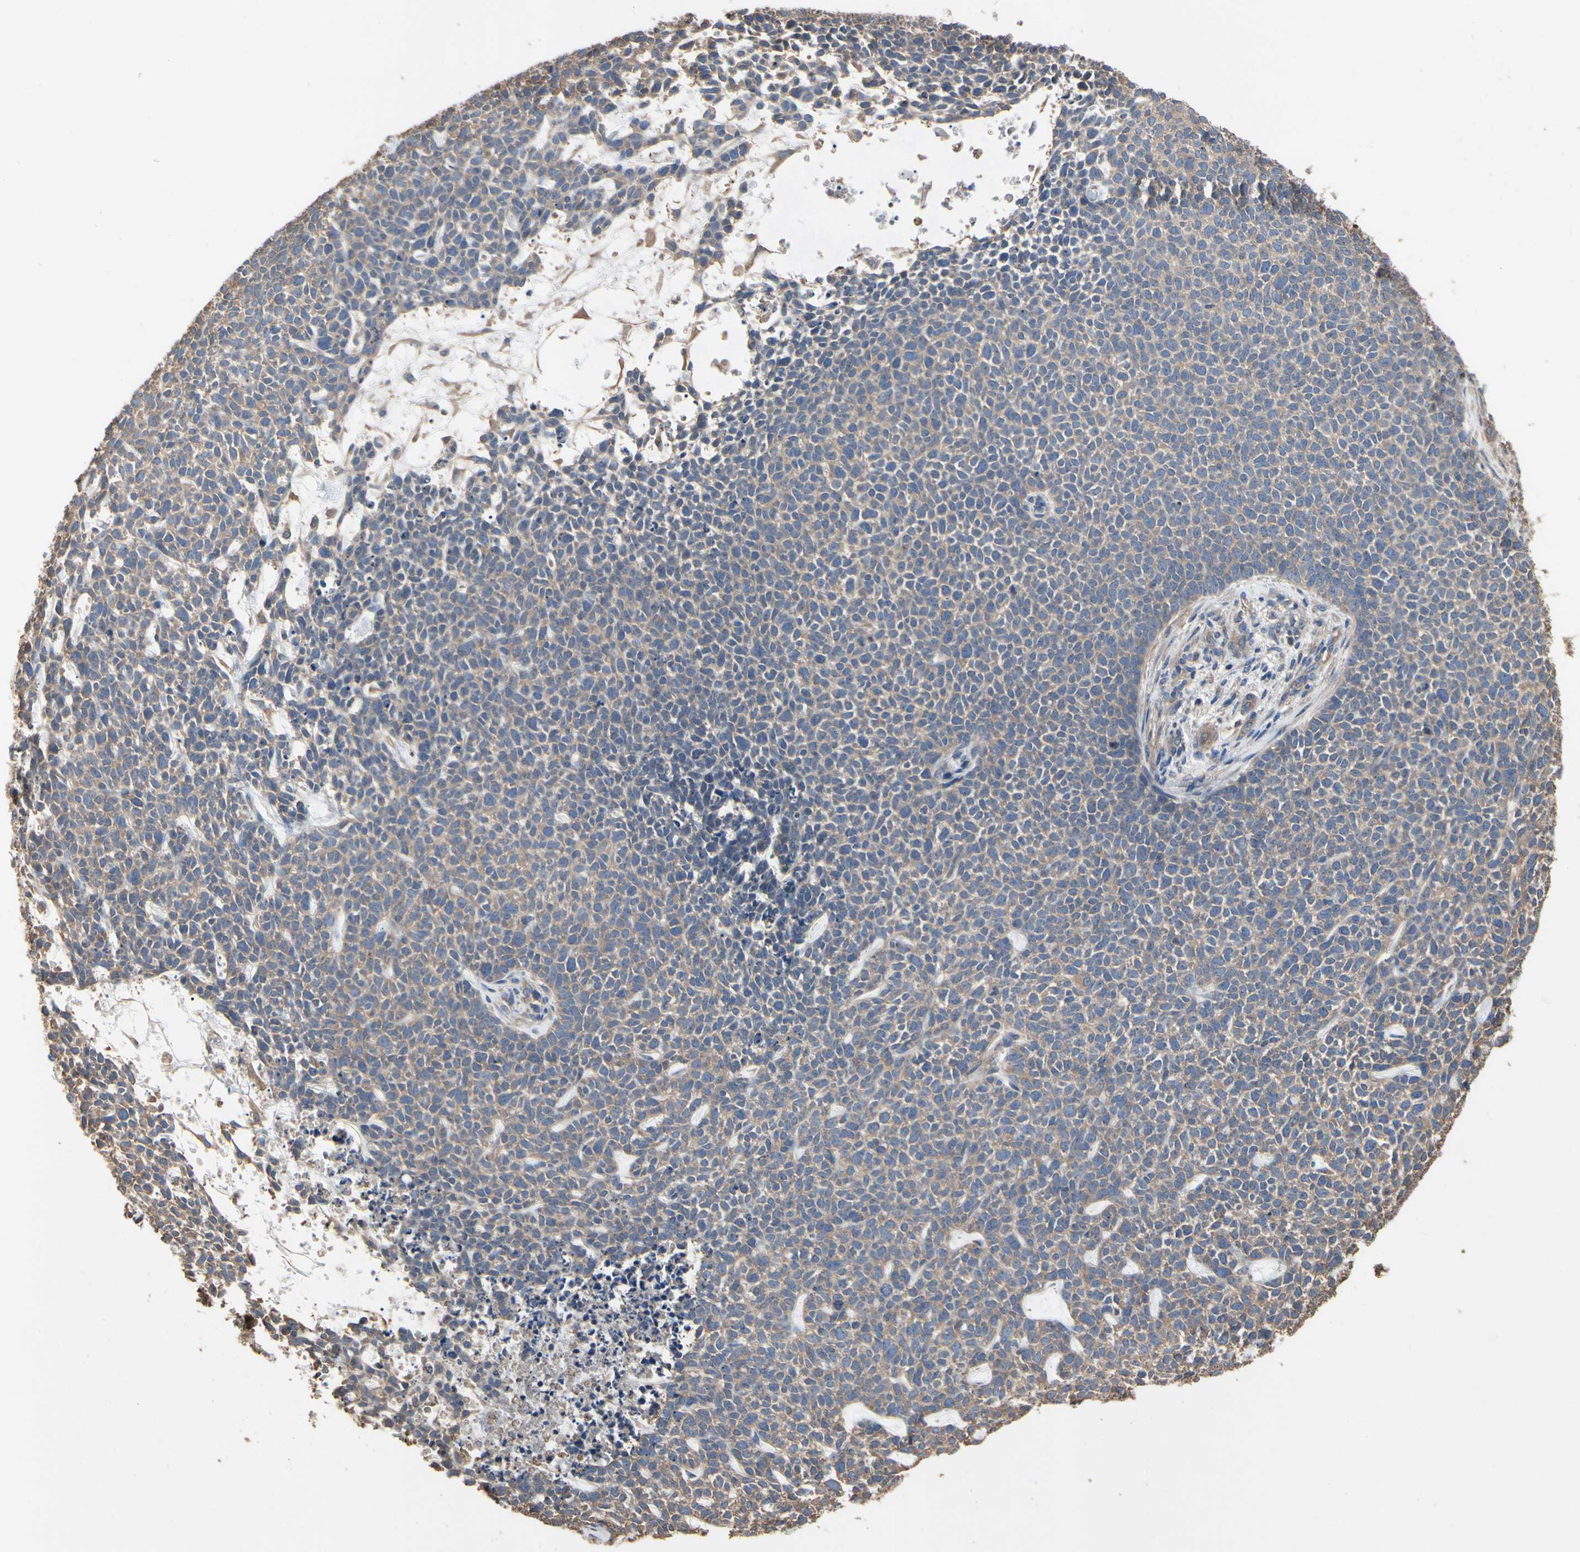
{"staining": {"intensity": "weak", "quantity": ">75%", "location": "cytoplasmic/membranous"}, "tissue": "skin cancer", "cell_type": "Tumor cells", "image_type": "cancer", "snomed": [{"axis": "morphology", "description": "Basal cell carcinoma"}, {"axis": "topography", "description": "Skin"}], "caption": "Immunohistochemistry image of neoplastic tissue: basal cell carcinoma (skin) stained using immunohistochemistry (IHC) displays low levels of weak protein expression localized specifically in the cytoplasmic/membranous of tumor cells, appearing as a cytoplasmic/membranous brown color.", "gene": "PDZK1", "patient": {"sex": "female", "age": 84}}